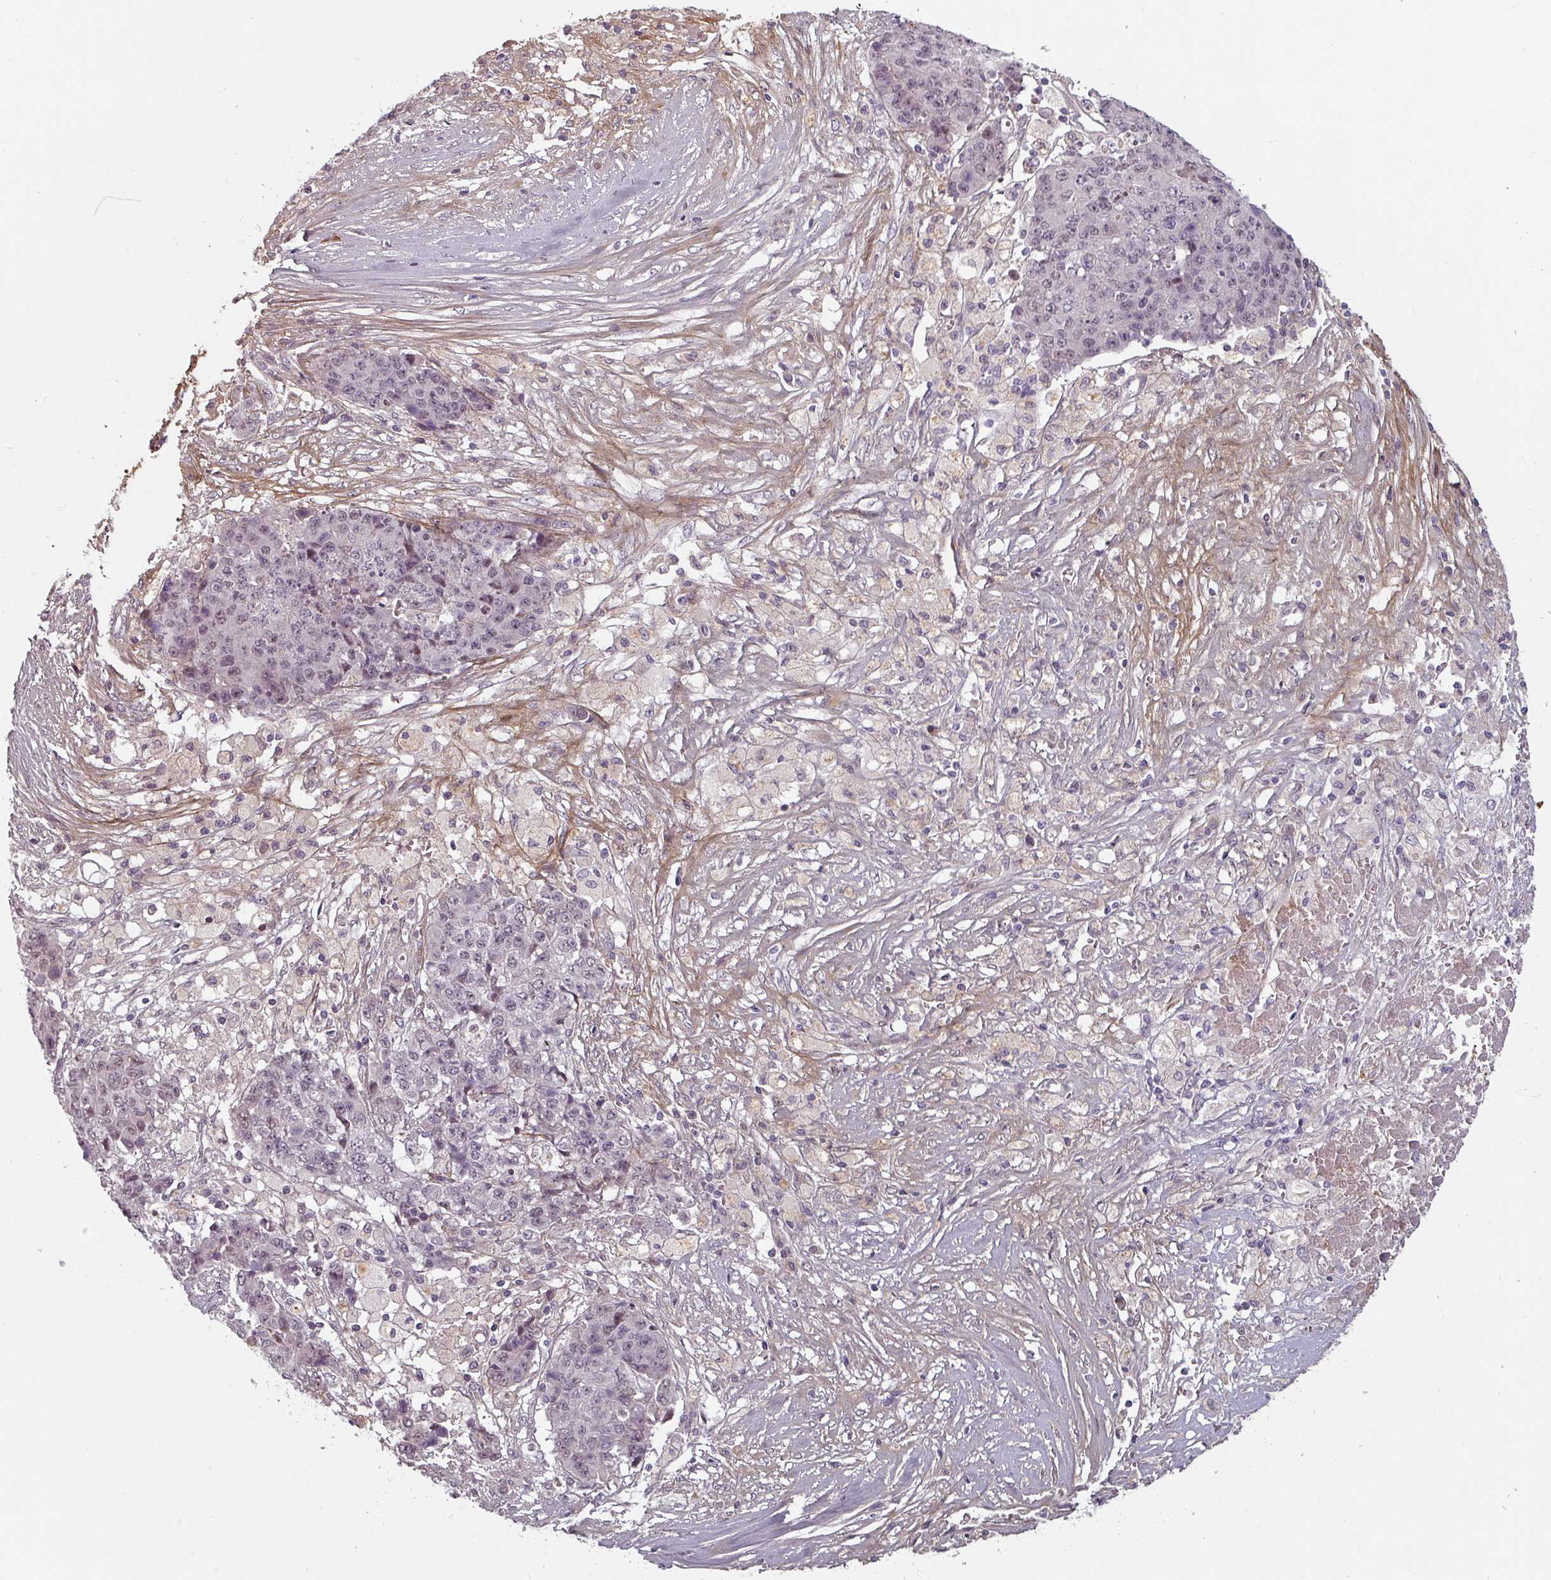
{"staining": {"intensity": "negative", "quantity": "none", "location": "none"}, "tissue": "ovarian cancer", "cell_type": "Tumor cells", "image_type": "cancer", "snomed": [{"axis": "morphology", "description": "Carcinoma, endometroid"}, {"axis": "topography", "description": "Ovary"}], "caption": "High power microscopy micrograph of an immunohistochemistry (IHC) image of endometroid carcinoma (ovarian), revealing no significant positivity in tumor cells.", "gene": "CYB5RL", "patient": {"sex": "female", "age": 42}}